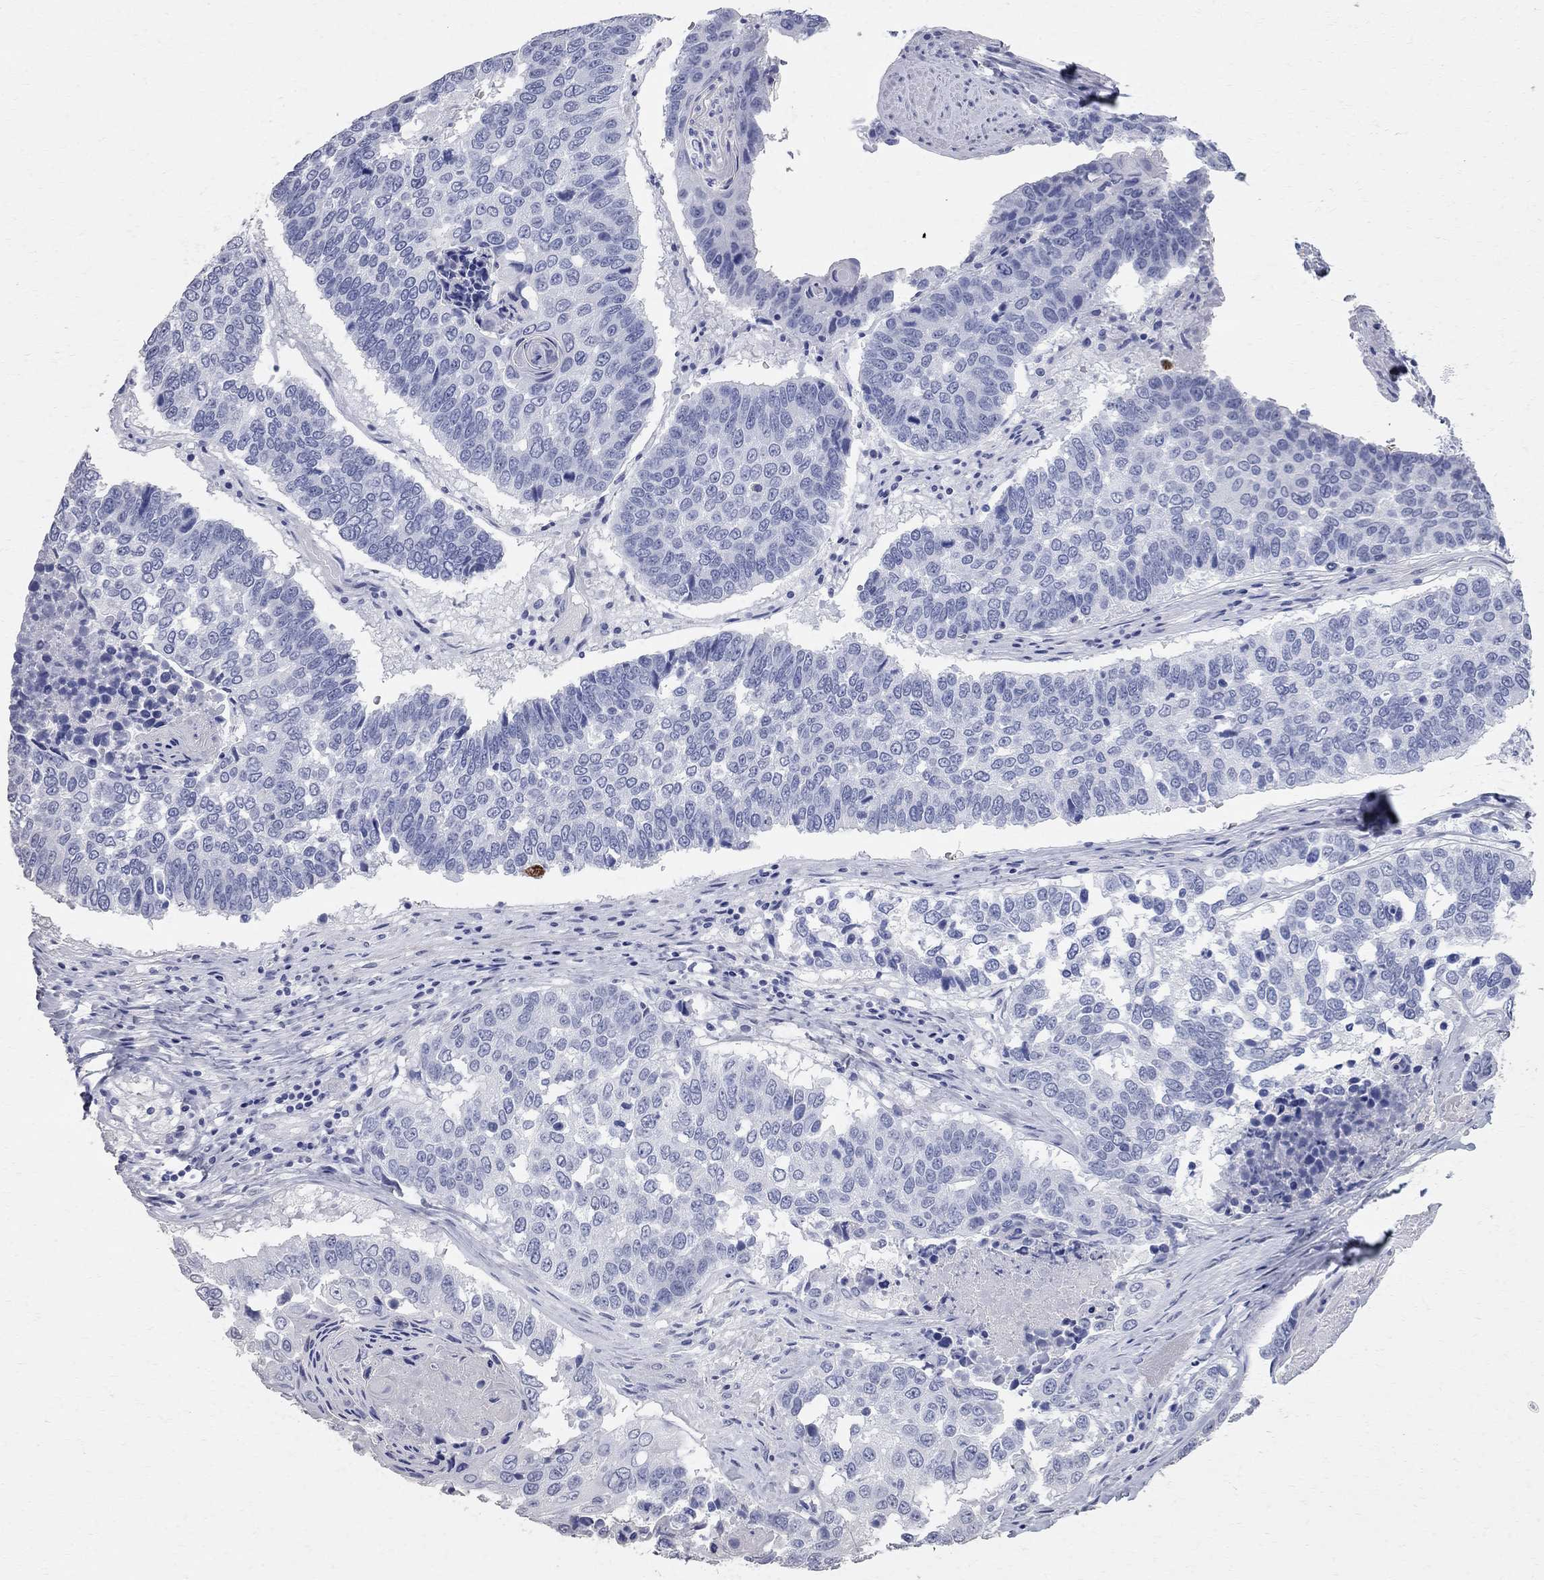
{"staining": {"intensity": "negative", "quantity": "none", "location": "none"}, "tissue": "lung cancer", "cell_type": "Tumor cells", "image_type": "cancer", "snomed": [{"axis": "morphology", "description": "Squamous cell carcinoma, NOS"}, {"axis": "topography", "description": "Lung"}], "caption": "Immunohistochemistry micrograph of human lung cancer stained for a protein (brown), which demonstrates no positivity in tumor cells.", "gene": "BPIFB1", "patient": {"sex": "male", "age": 73}}